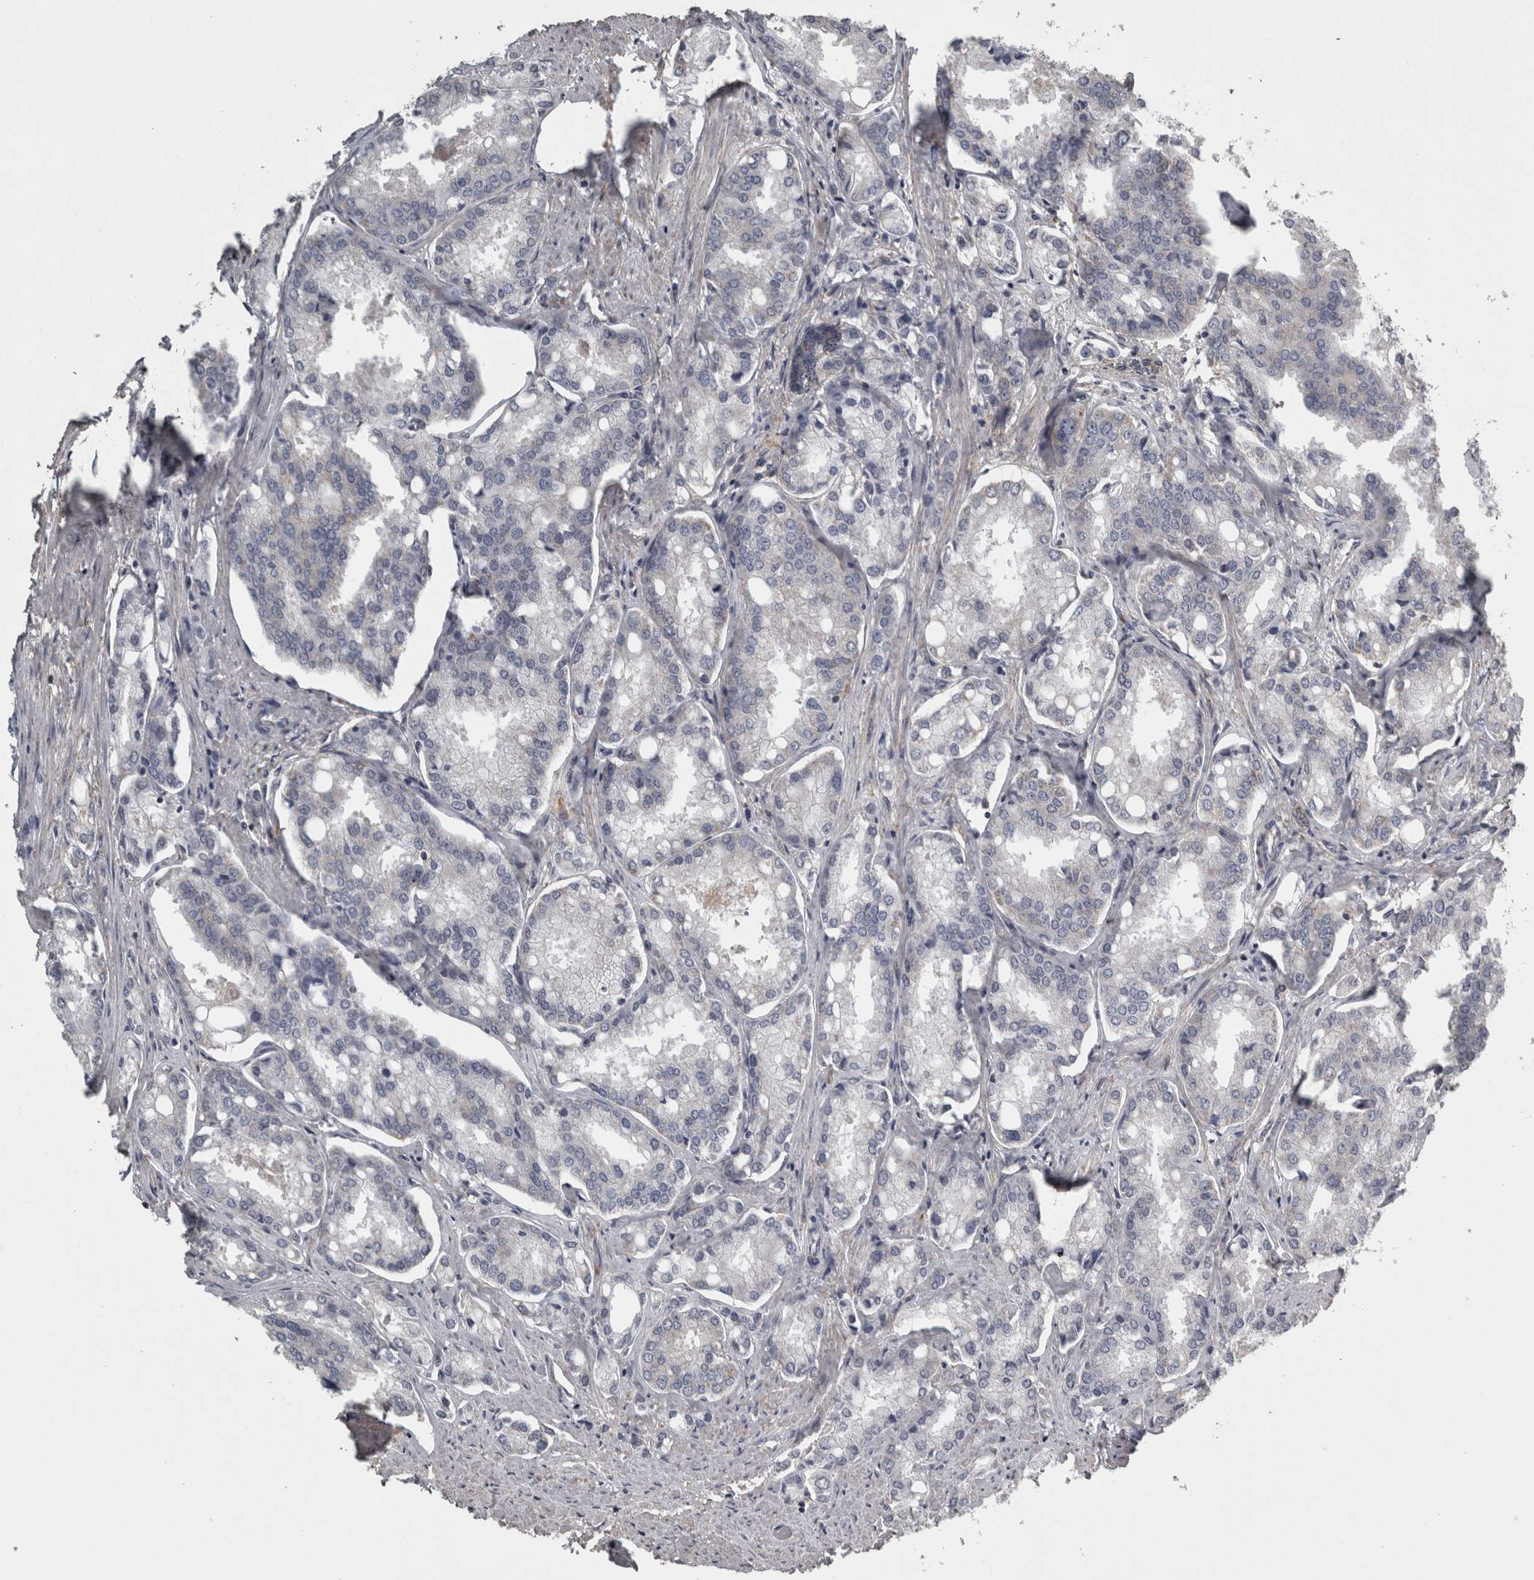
{"staining": {"intensity": "negative", "quantity": "none", "location": "none"}, "tissue": "prostate cancer", "cell_type": "Tumor cells", "image_type": "cancer", "snomed": [{"axis": "morphology", "description": "Adenocarcinoma, High grade"}, {"axis": "topography", "description": "Prostate"}], "caption": "Human prostate cancer (adenocarcinoma (high-grade)) stained for a protein using IHC displays no expression in tumor cells.", "gene": "FRK", "patient": {"sex": "male", "age": 50}}